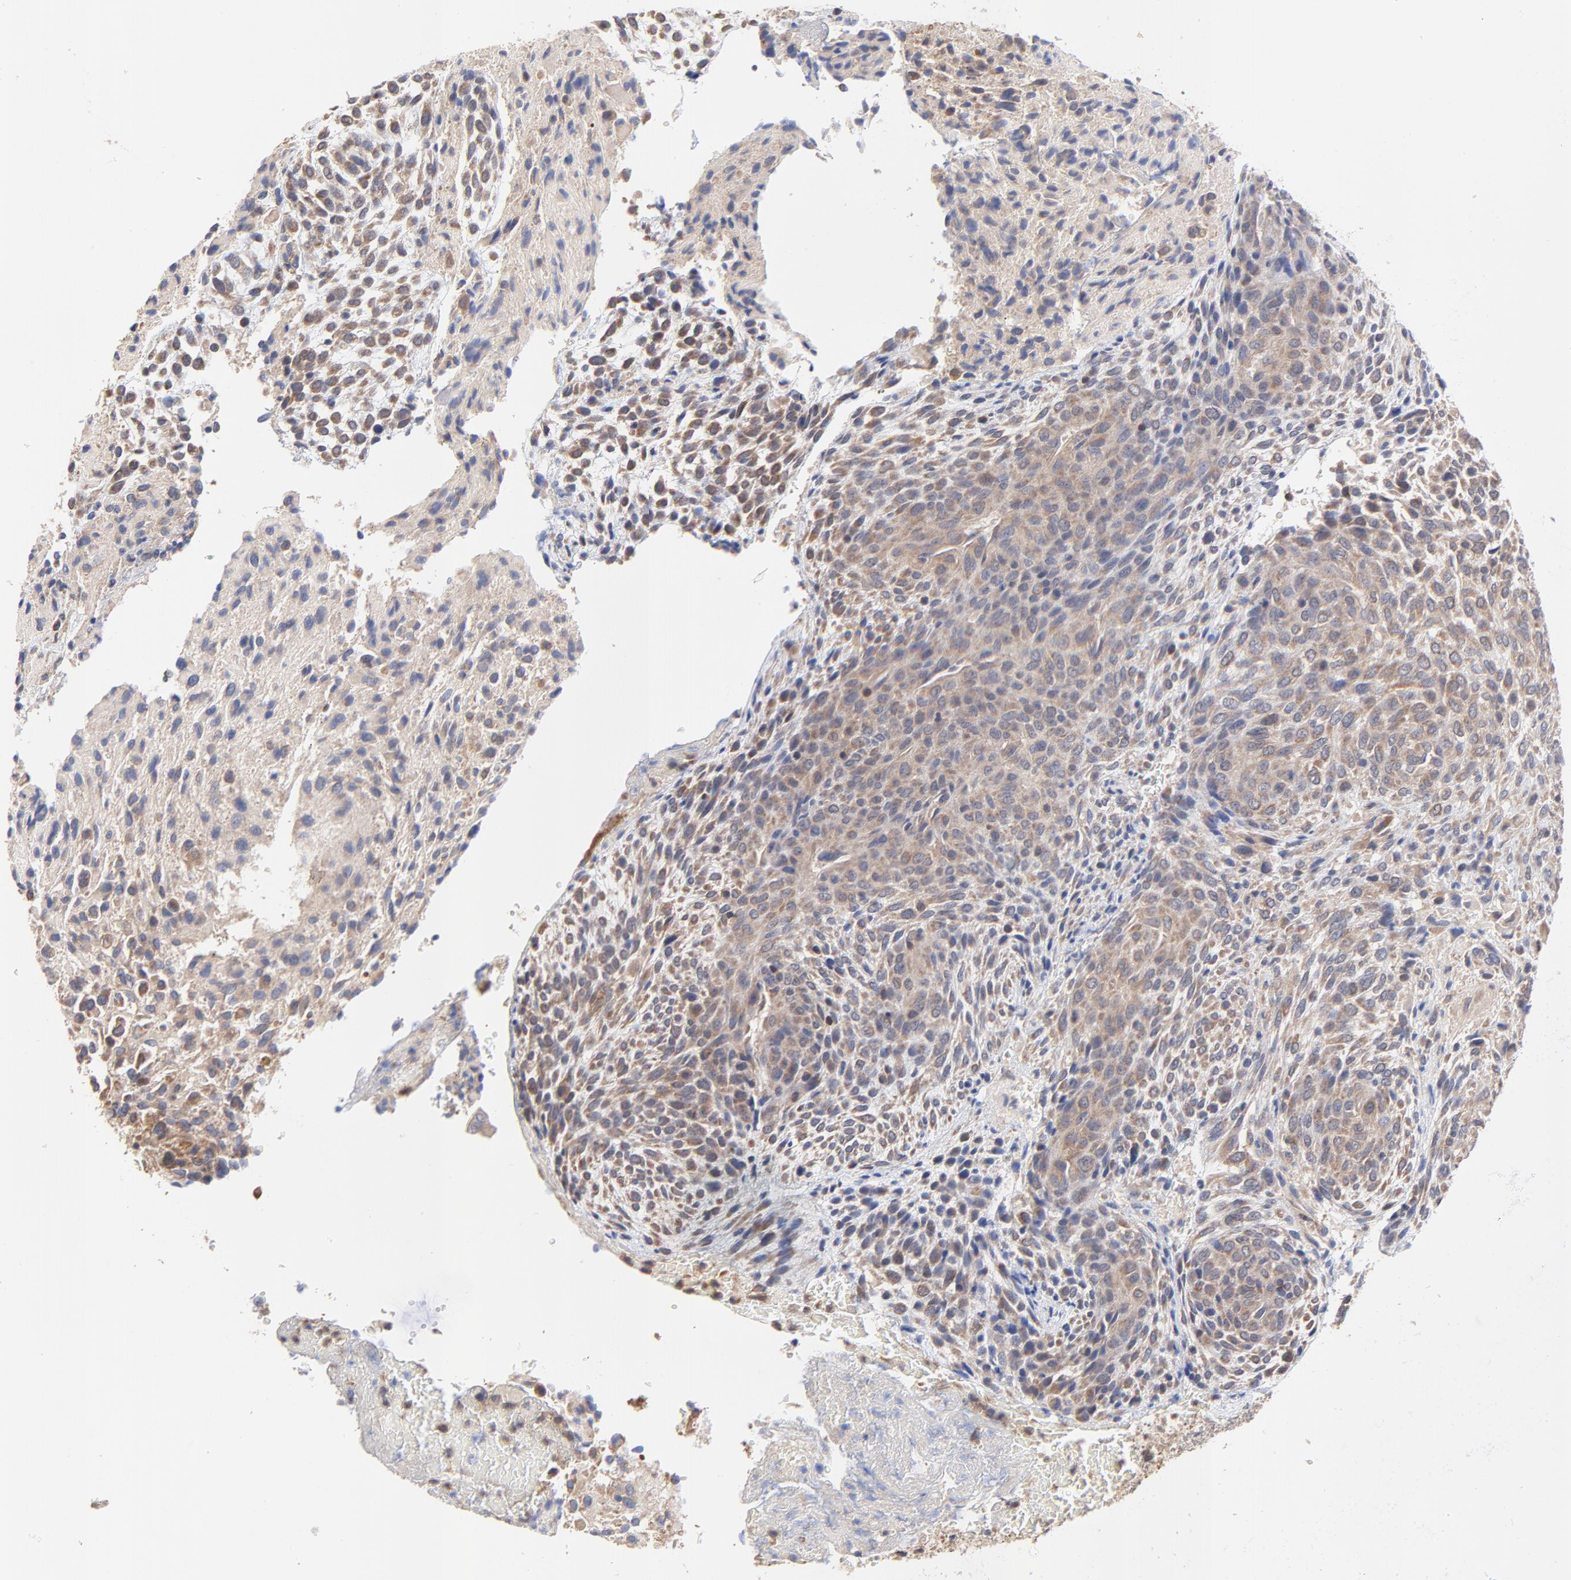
{"staining": {"intensity": "moderate", "quantity": ">75%", "location": "cytoplasmic/membranous"}, "tissue": "glioma", "cell_type": "Tumor cells", "image_type": "cancer", "snomed": [{"axis": "morphology", "description": "Glioma, malignant, High grade"}, {"axis": "topography", "description": "Cerebral cortex"}], "caption": "Glioma stained with immunohistochemistry (IHC) demonstrates moderate cytoplasmic/membranous staining in approximately >75% of tumor cells.", "gene": "PCMT1", "patient": {"sex": "female", "age": 55}}